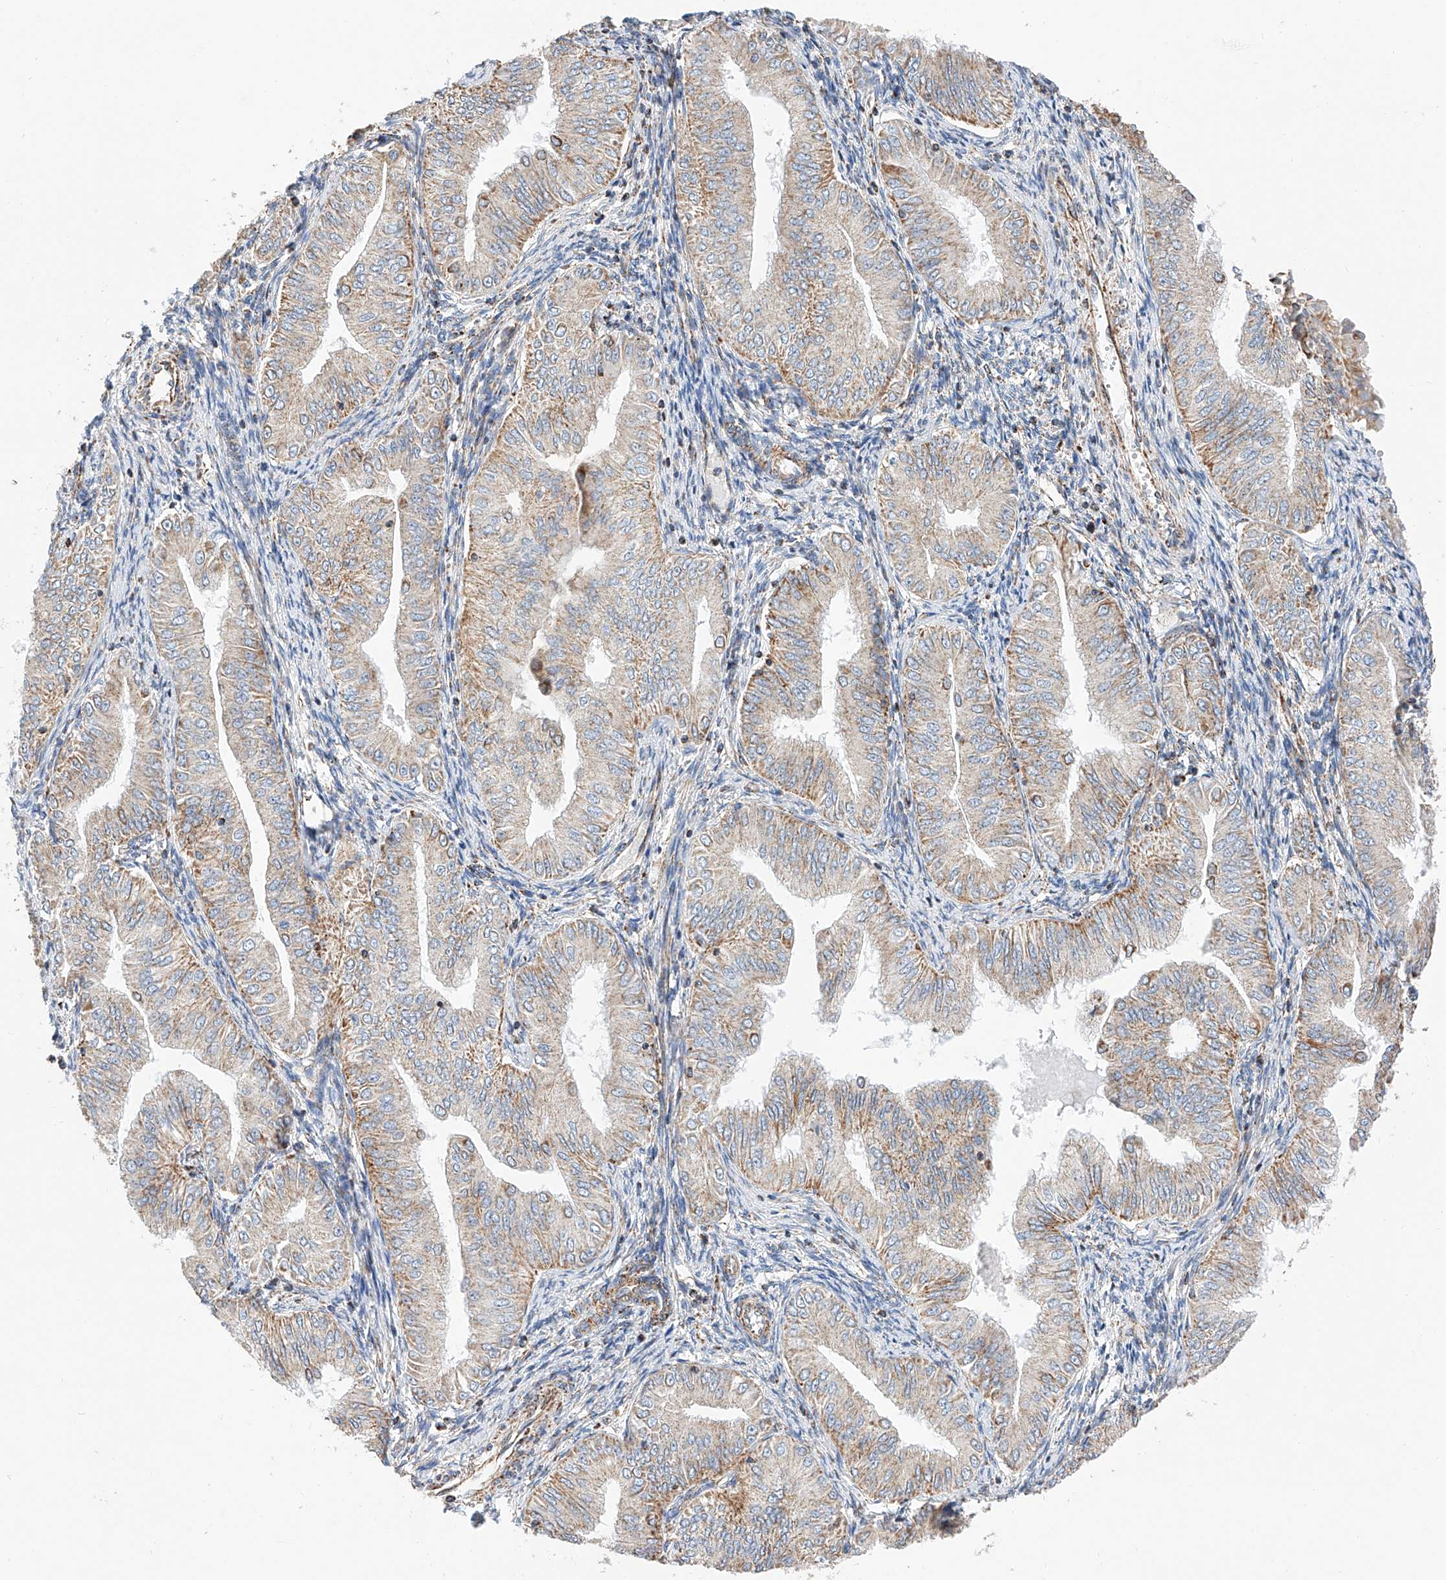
{"staining": {"intensity": "moderate", "quantity": "25%-75%", "location": "cytoplasmic/membranous"}, "tissue": "endometrial cancer", "cell_type": "Tumor cells", "image_type": "cancer", "snomed": [{"axis": "morphology", "description": "Normal tissue, NOS"}, {"axis": "morphology", "description": "Adenocarcinoma, NOS"}, {"axis": "topography", "description": "Endometrium"}], "caption": "Human endometrial adenocarcinoma stained for a protein (brown) exhibits moderate cytoplasmic/membranous positive staining in approximately 25%-75% of tumor cells.", "gene": "NDUFV3", "patient": {"sex": "female", "age": 53}}